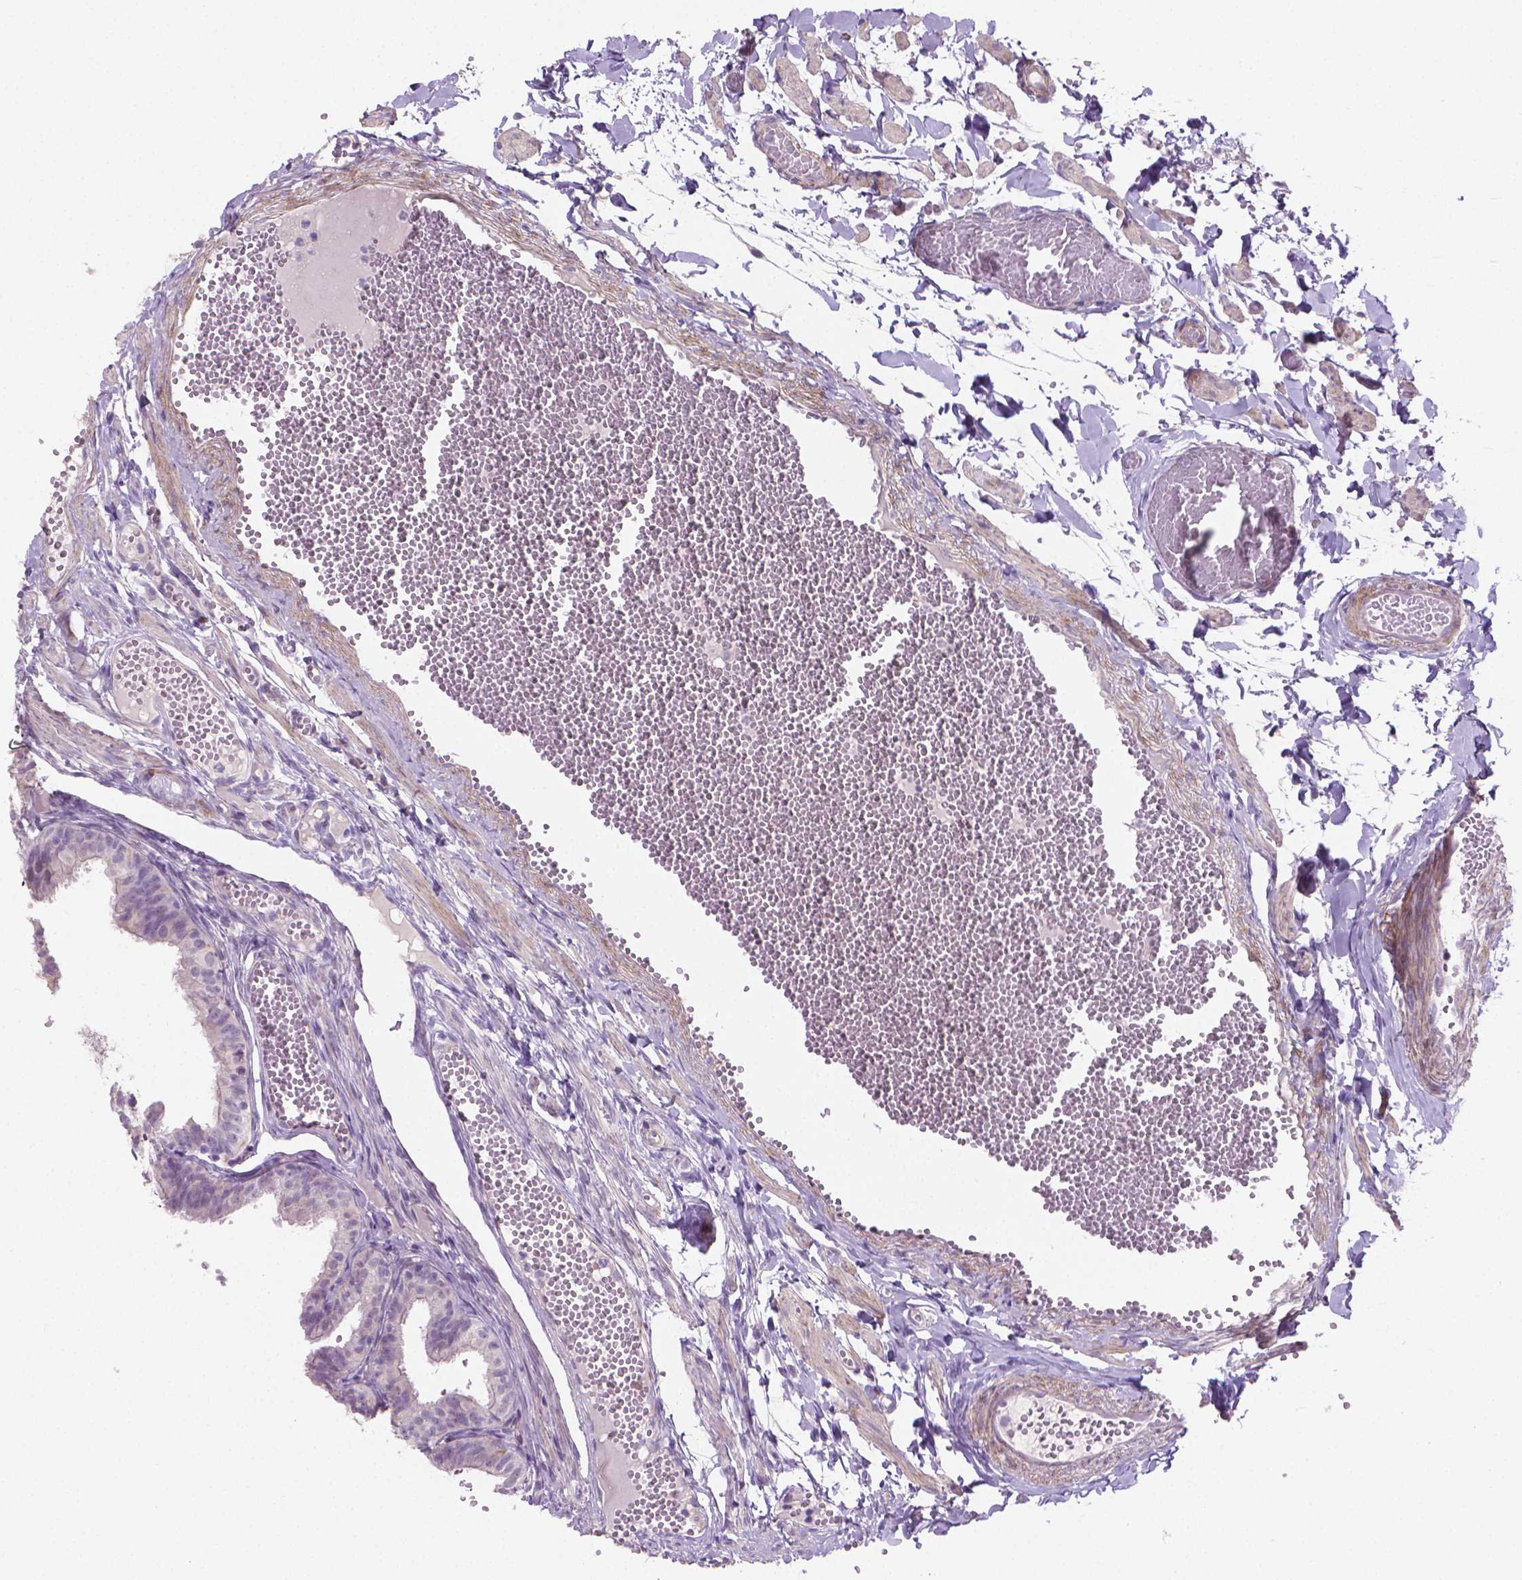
{"staining": {"intensity": "negative", "quantity": "none", "location": "none"}, "tissue": "fallopian tube", "cell_type": "Glandular cells", "image_type": "normal", "snomed": [{"axis": "morphology", "description": "Normal tissue, NOS"}, {"axis": "topography", "description": "Fallopian tube"}], "caption": "High magnification brightfield microscopy of normal fallopian tube stained with DAB (brown) and counterstained with hematoxylin (blue): glandular cells show no significant staining.", "gene": "GSDMA", "patient": {"sex": "female", "age": 25}}